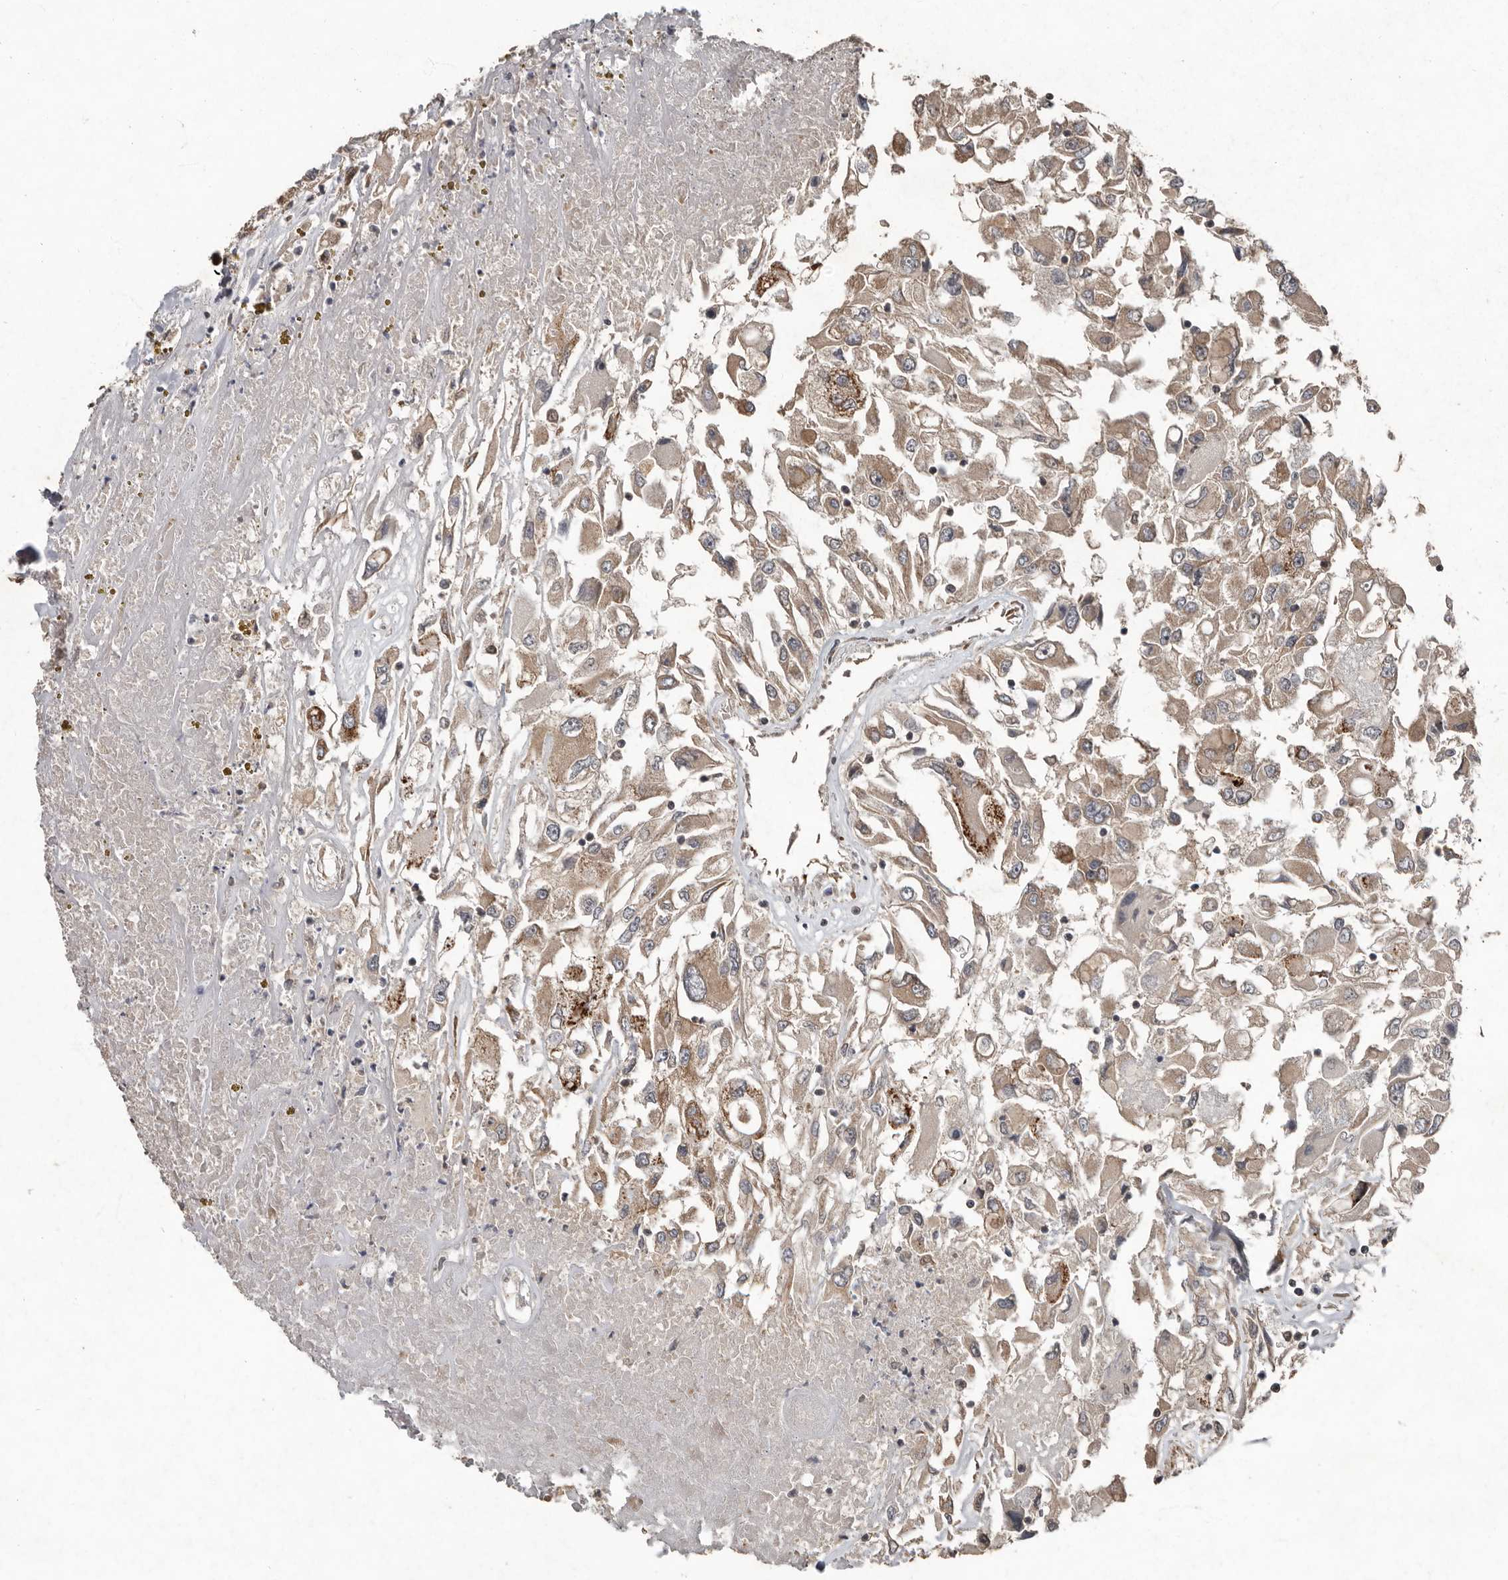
{"staining": {"intensity": "weak", "quantity": ">75%", "location": "cytoplasmic/membranous"}, "tissue": "renal cancer", "cell_type": "Tumor cells", "image_type": "cancer", "snomed": [{"axis": "morphology", "description": "Adenocarcinoma, NOS"}, {"axis": "topography", "description": "Kidney"}], "caption": "Weak cytoplasmic/membranous positivity for a protein is identified in approximately >75% of tumor cells of adenocarcinoma (renal) using IHC.", "gene": "LRGUK", "patient": {"sex": "female", "age": 52}}